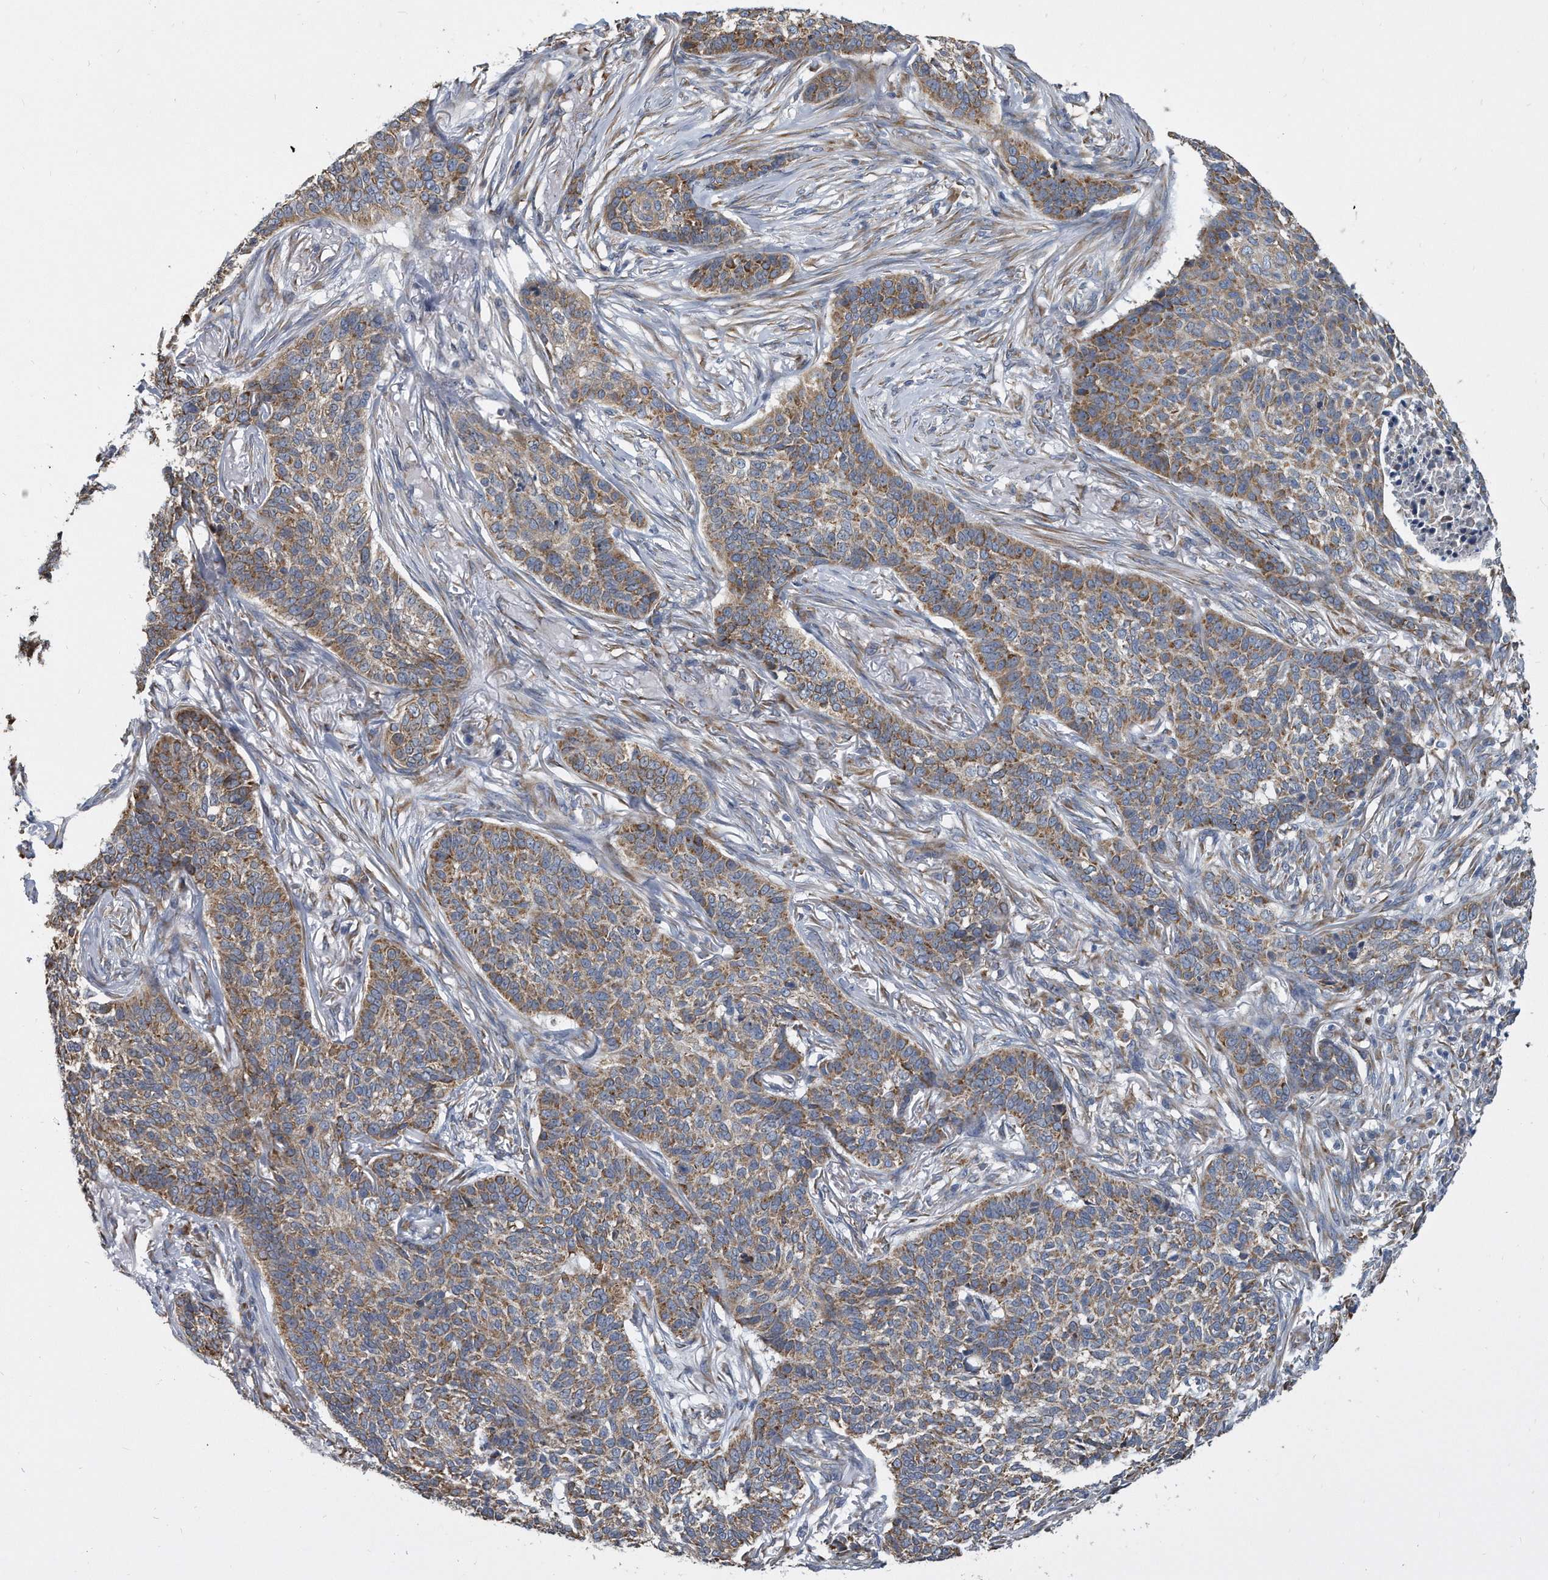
{"staining": {"intensity": "moderate", "quantity": ">75%", "location": "cytoplasmic/membranous"}, "tissue": "skin cancer", "cell_type": "Tumor cells", "image_type": "cancer", "snomed": [{"axis": "morphology", "description": "Basal cell carcinoma"}, {"axis": "topography", "description": "Skin"}], "caption": "Basal cell carcinoma (skin) stained with a brown dye reveals moderate cytoplasmic/membranous positive expression in about >75% of tumor cells.", "gene": "CCDC47", "patient": {"sex": "male", "age": 85}}